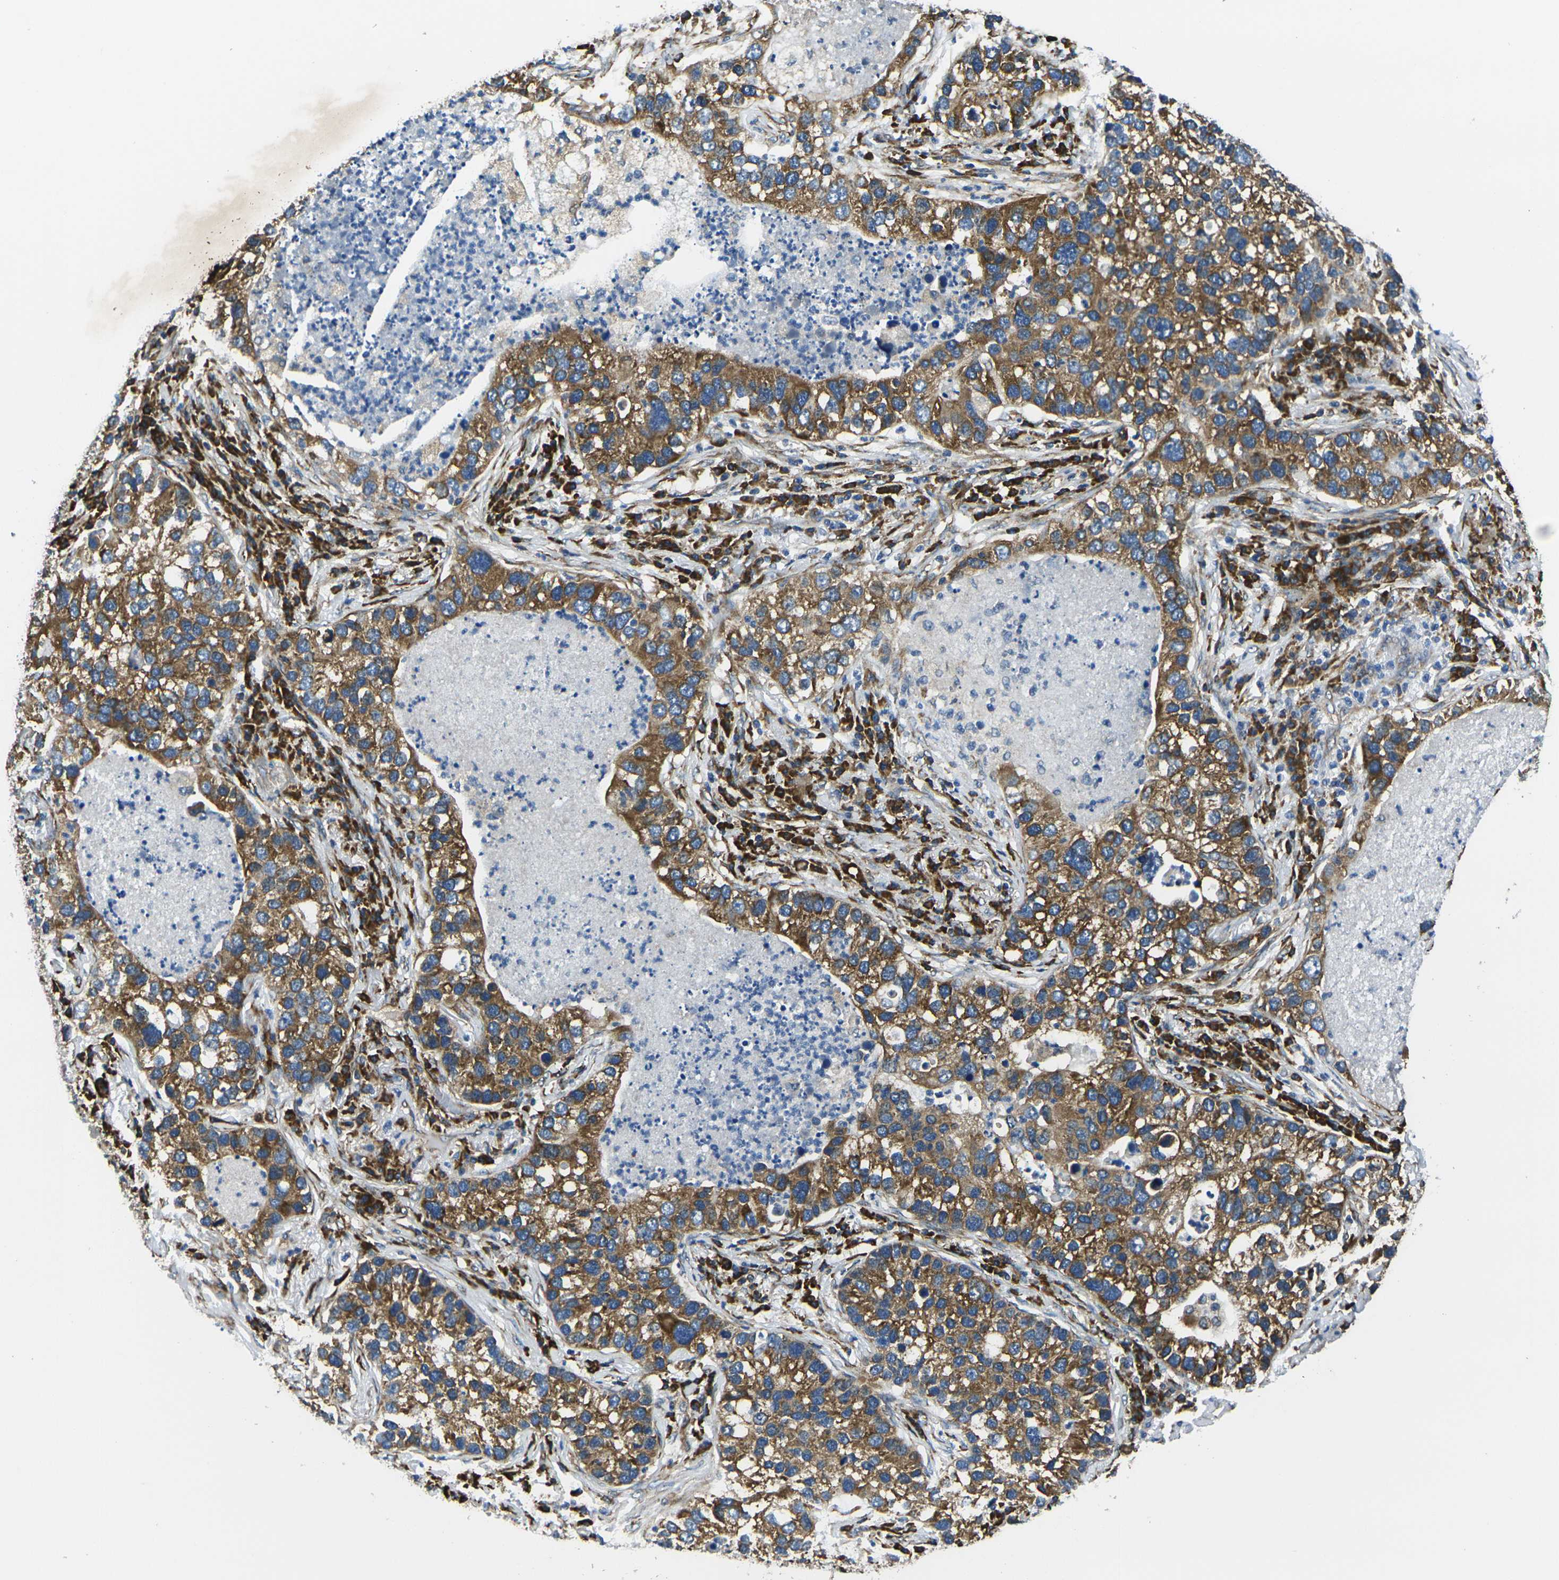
{"staining": {"intensity": "strong", "quantity": ">75%", "location": "cytoplasmic/membranous"}, "tissue": "lung cancer", "cell_type": "Tumor cells", "image_type": "cancer", "snomed": [{"axis": "morphology", "description": "Normal tissue, NOS"}, {"axis": "morphology", "description": "Adenocarcinoma, NOS"}, {"axis": "topography", "description": "Bronchus"}, {"axis": "topography", "description": "Lung"}], "caption": "DAB immunohistochemical staining of human lung cancer exhibits strong cytoplasmic/membranous protein positivity in approximately >75% of tumor cells.", "gene": "RPSA", "patient": {"sex": "male", "age": 54}}